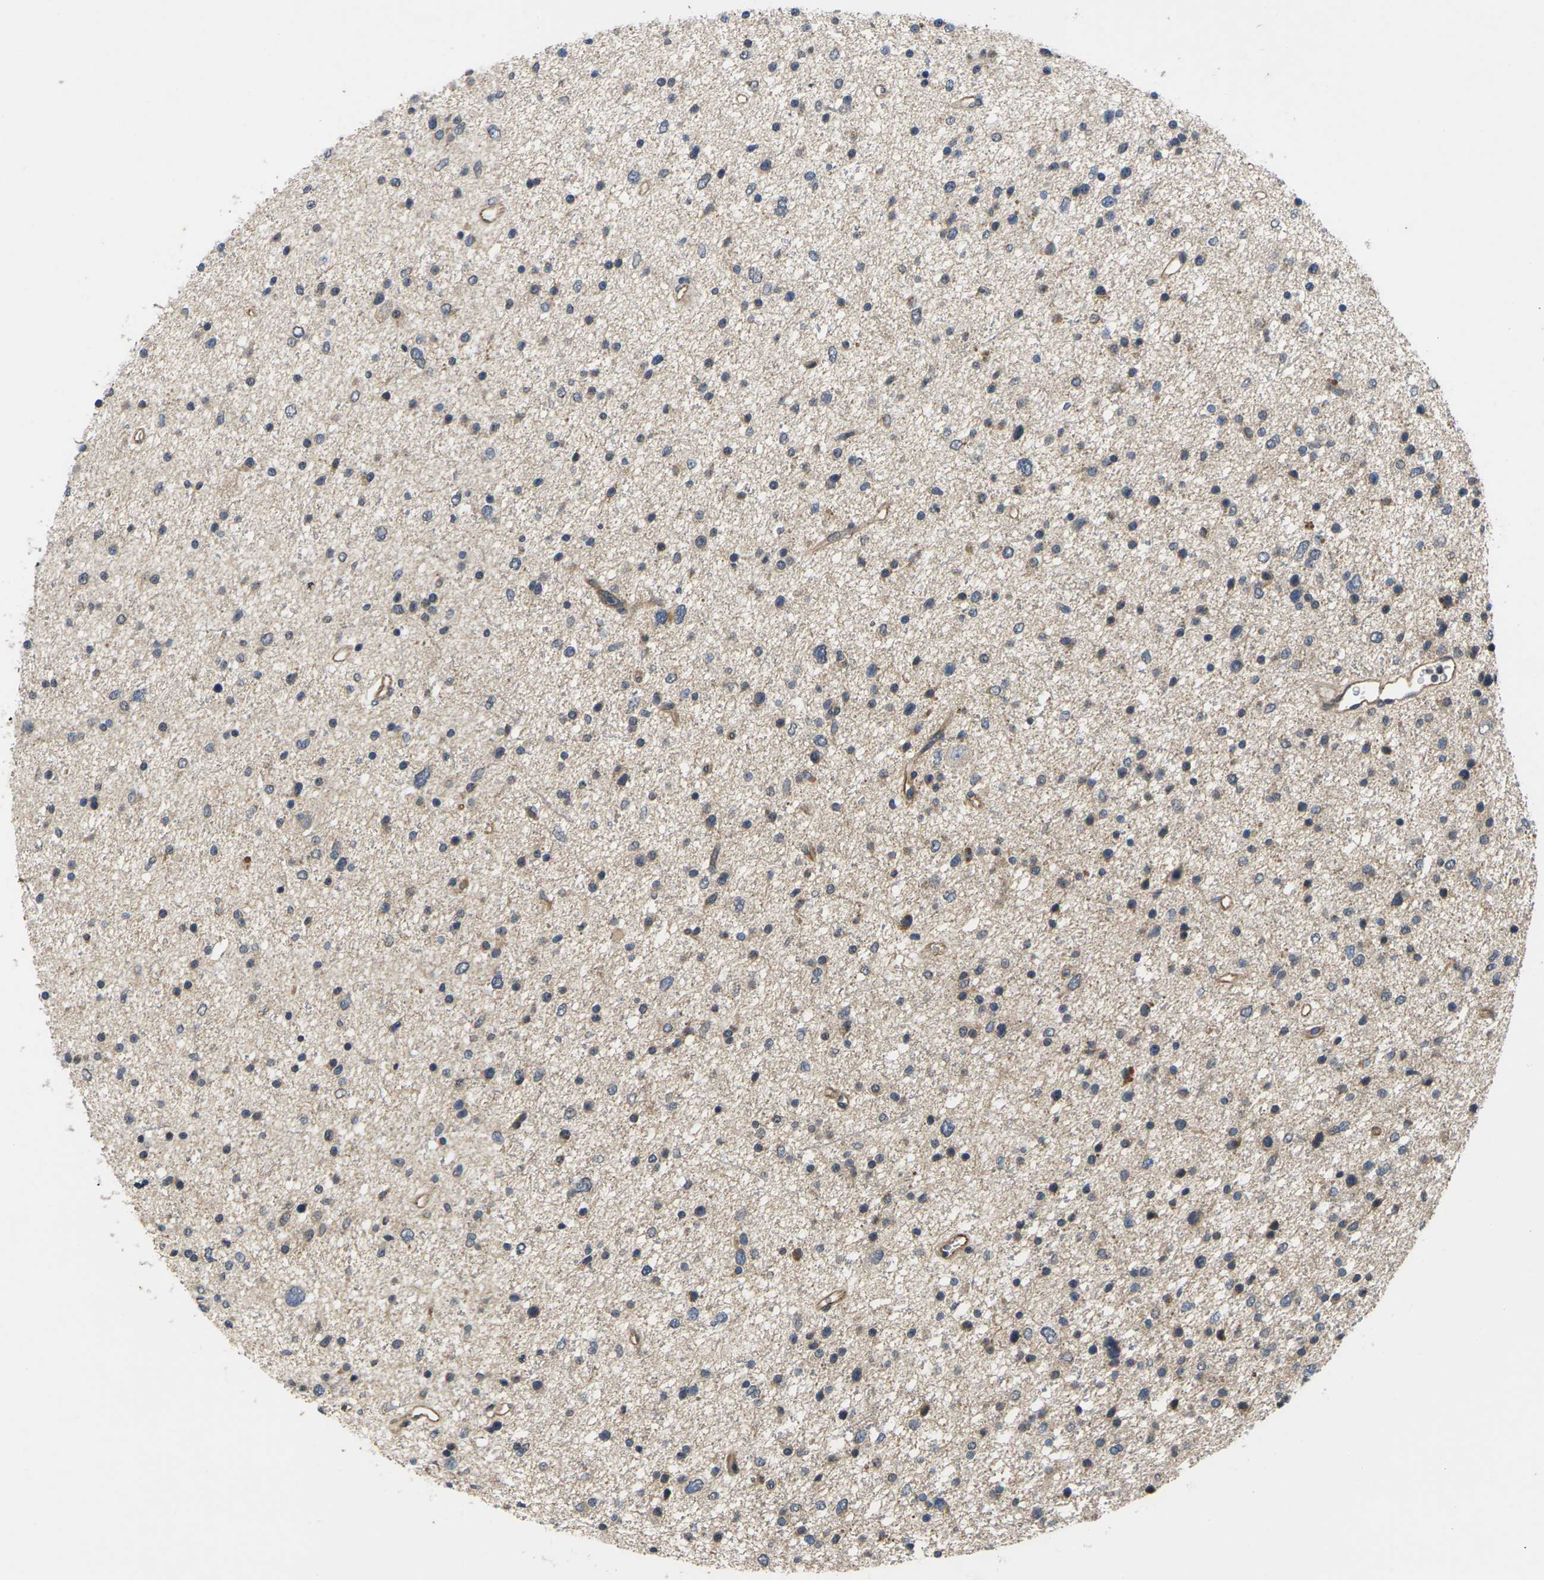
{"staining": {"intensity": "weak", "quantity": "<25%", "location": "cytoplasmic/membranous"}, "tissue": "glioma", "cell_type": "Tumor cells", "image_type": "cancer", "snomed": [{"axis": "morphology", "description": "Glioma, malignant, Low grade"}, {"axis": "topography", "description": "Brain"}], "caption": "This is an immunohistochemistry (IHC) histopathology image of malignant low-grade glioma. There is no positivity in tumor cells.", "gene": "DKK2", "patient": {"sex": "female", "age": 37}}